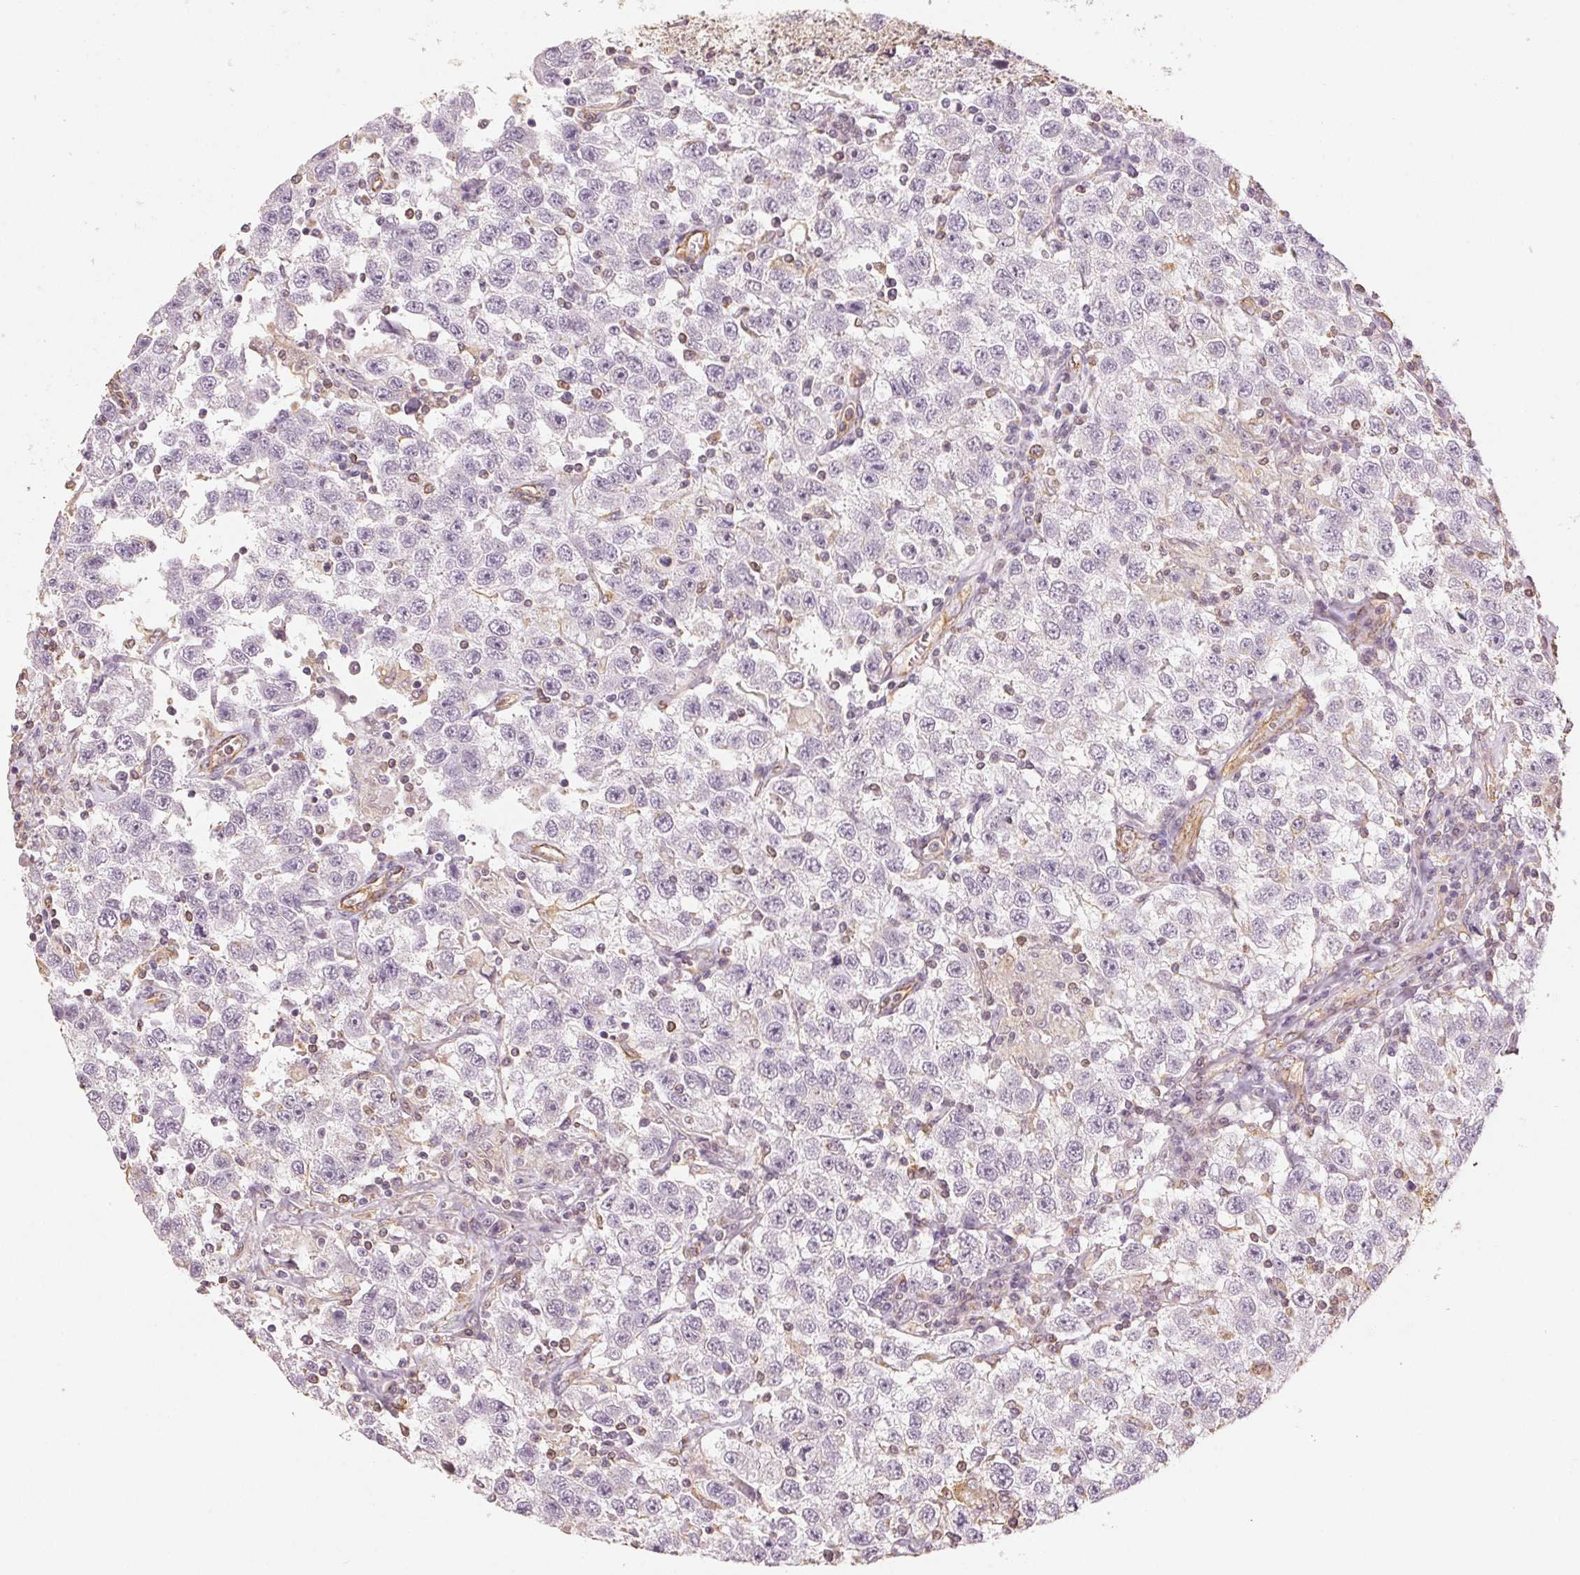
{"staining": {"intensity": "negative", "quantity": "none", "location": "none"}, "tissue": "testis cancer", "cell_type": "Tumor cells", "image_type": "cancer", "snomed": [{"axis": "morphology", "description": "Seminoma, NOS"}, {"axis": "topography", "description": "Testis"}], "caption": "Human testis cancer (seminoma) stained for a protein using immunohistochemistry (IHC) reveals no positivity in tumor cells.", "gene": "COL7A1", "patient": {"sex": "male", "age": 41}}